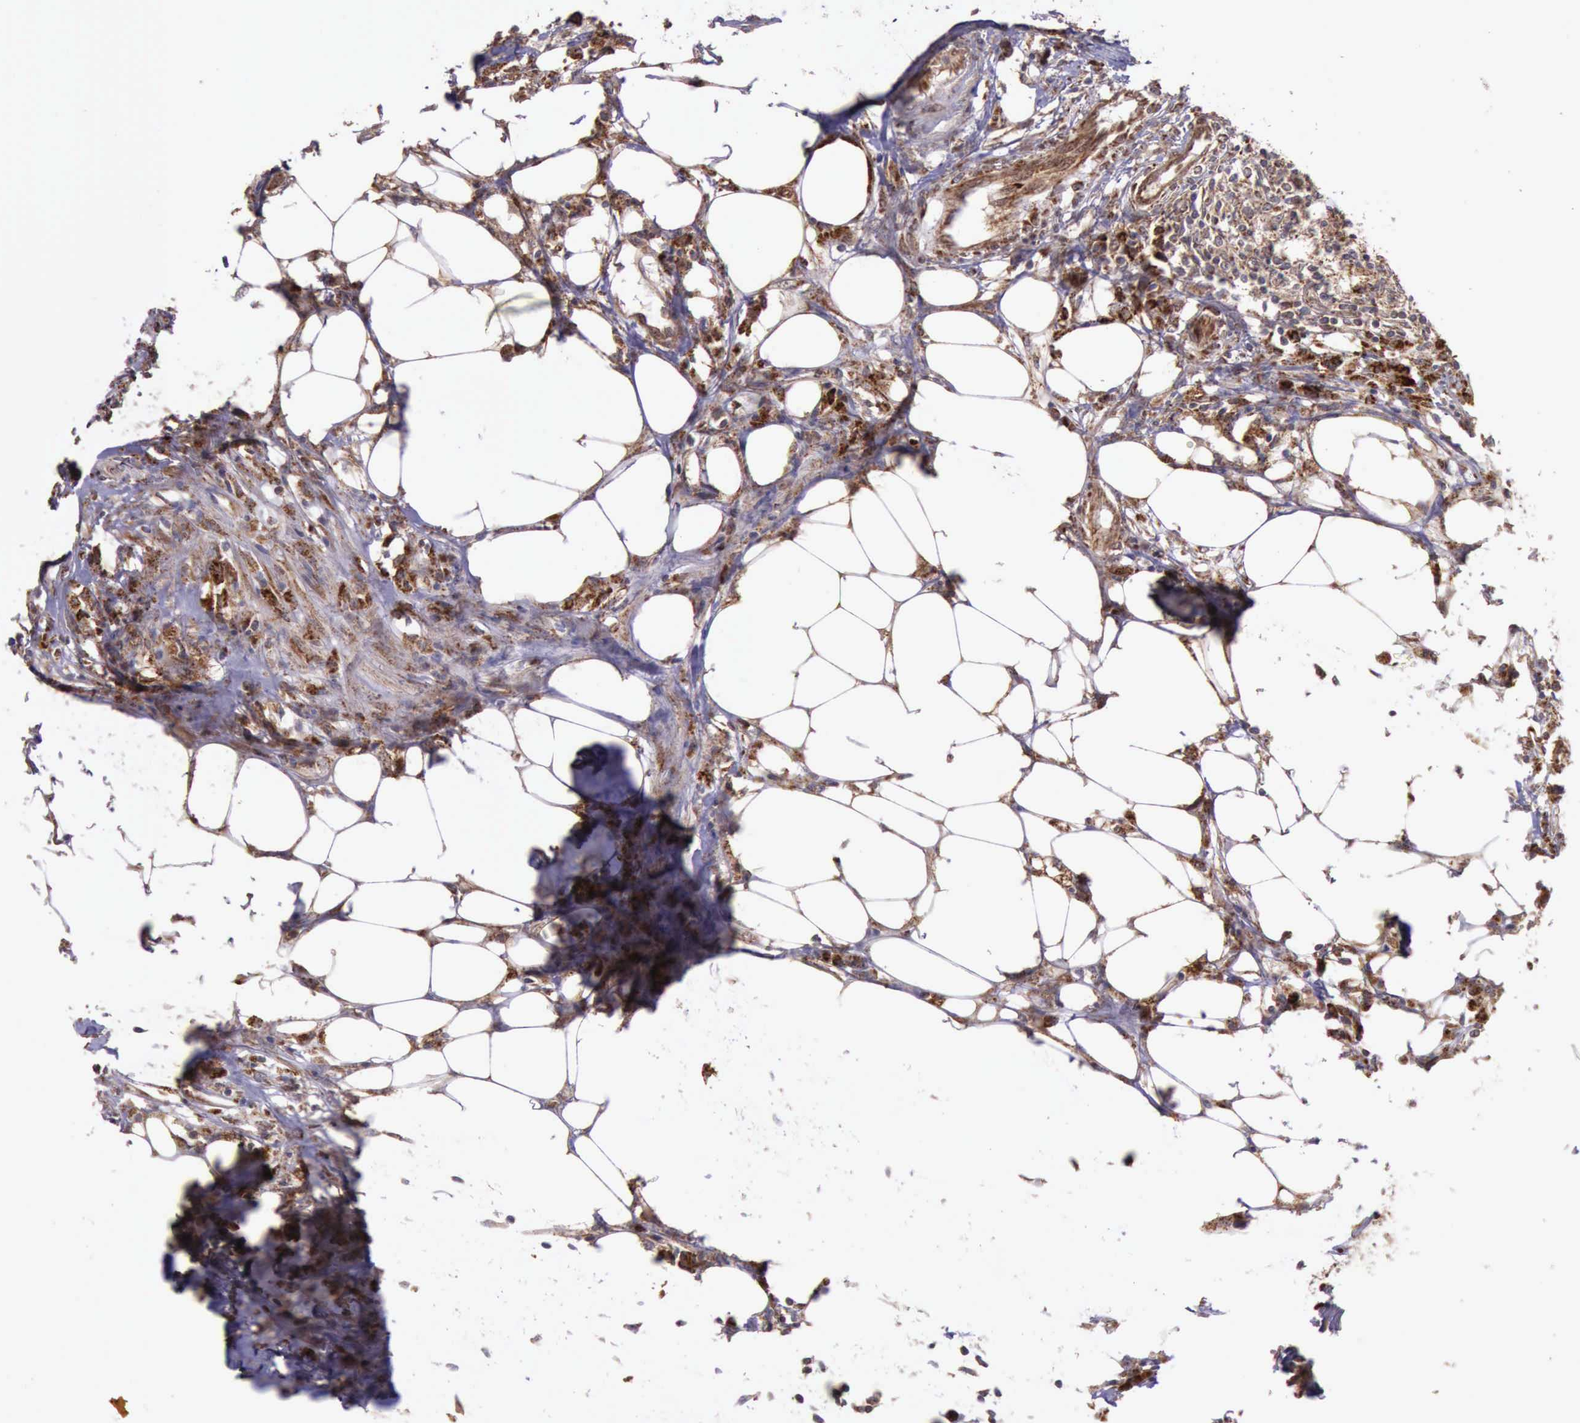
{"staining": {"intensity": "moderate", "quantity": ">75%", "location": "cytoplasmic/membranous"}, "tissue": "colorectal cancer", "cell_type": "Tumor cells", "image_type": "cancer", "snomed": [{"axis": "morphology", "description": "Adenocarcinoma, NOS"}, {"axis": "topography", "description": "Colon"}], "caption": "Human colorectal cancer stained with a protein marker reveals moderate staining in tumor cells.", "gene": "ARMCX3", "patient": {"sex": "male", "age": 71}}